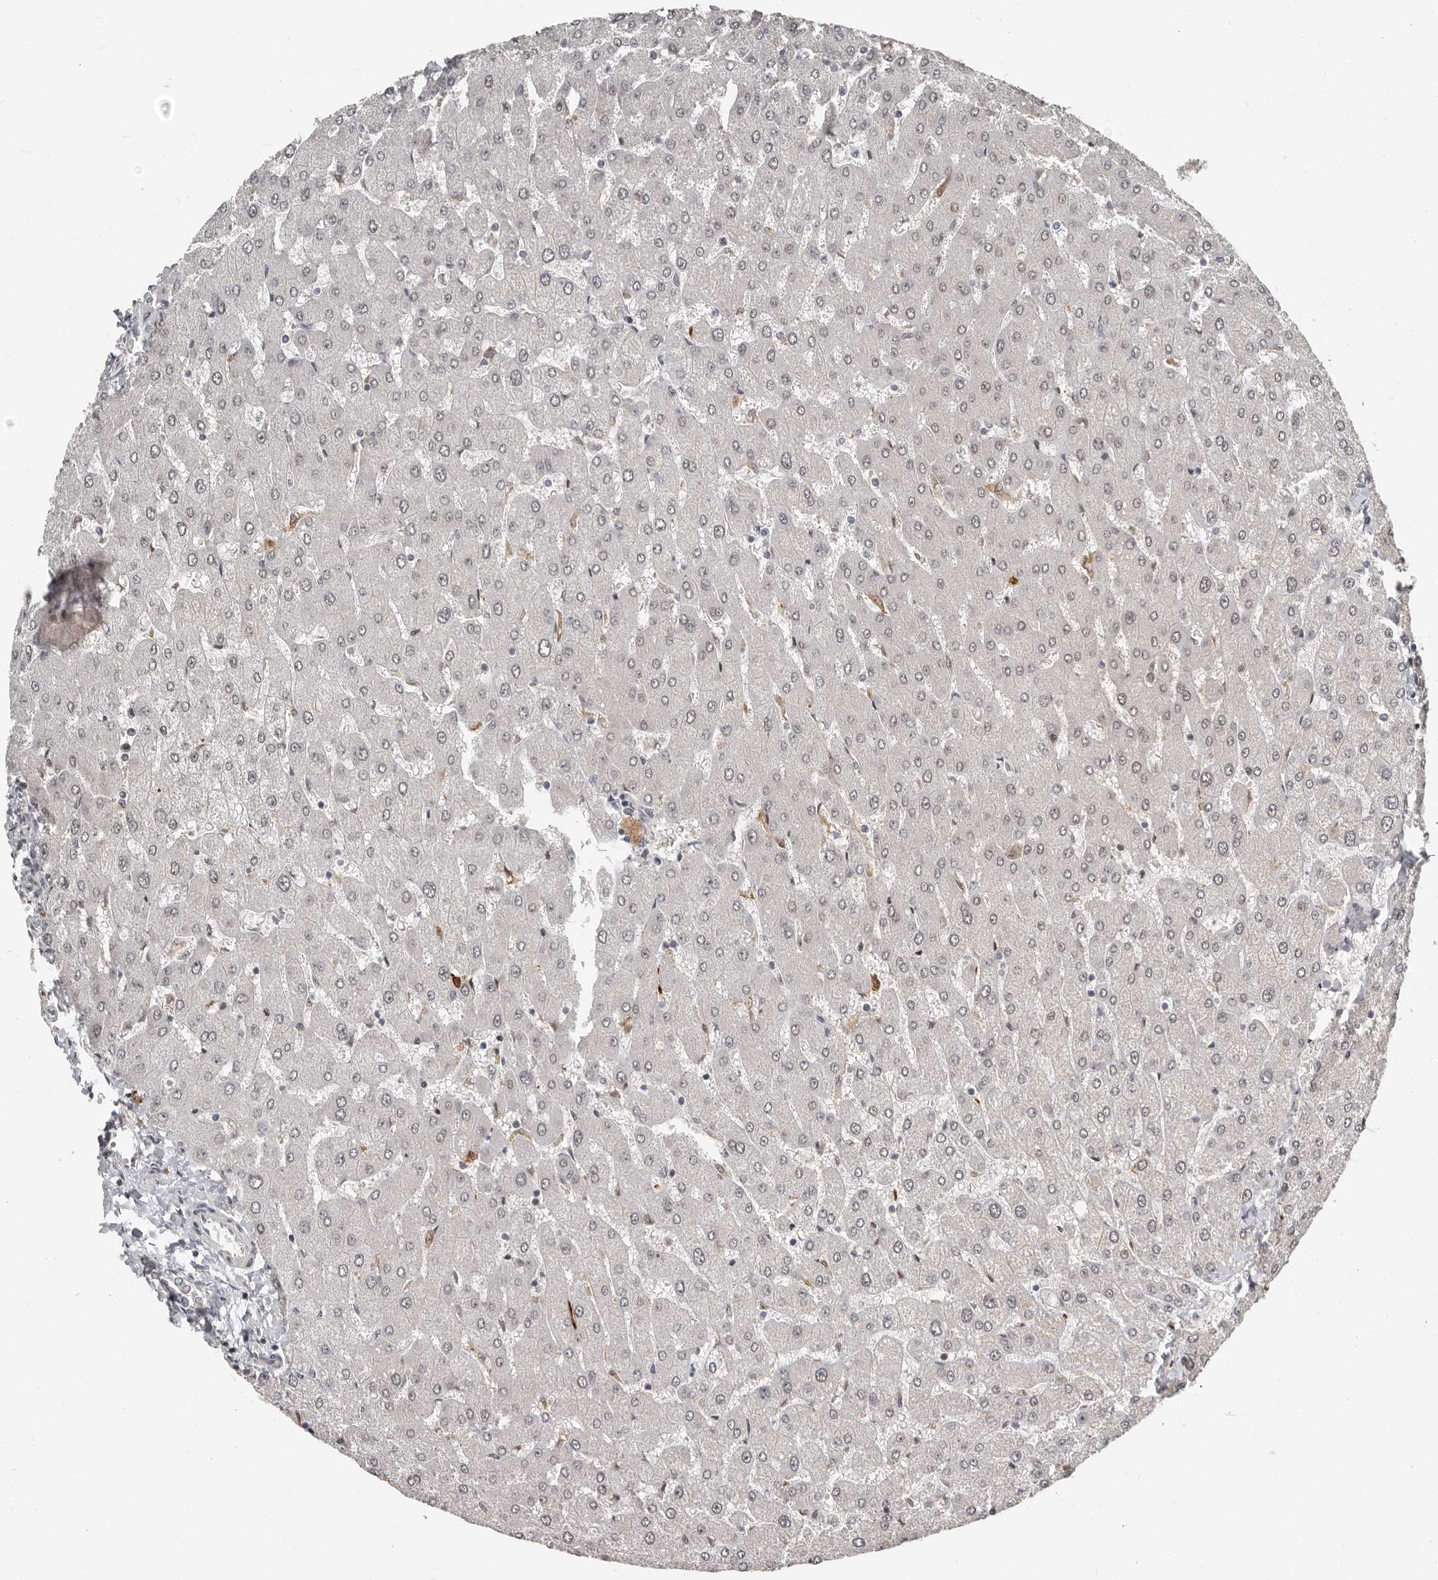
{"staining": {"intensity": "negative", "quantity": "none", "location": "none"}, "tissue": "liver", "cell_type": "Cholangiocytes", "image_type": "normal", "snomed": [{"axis": "morphology", "description": "Normal tissue, NOS"}, {"axis": "topography", "description": "Liver"}], "caption": "IHC of normal human liver exhibits no expression in cholangiocytes.", "gene": "APOL6", "patient": {"sex": "male", "age": 55}}